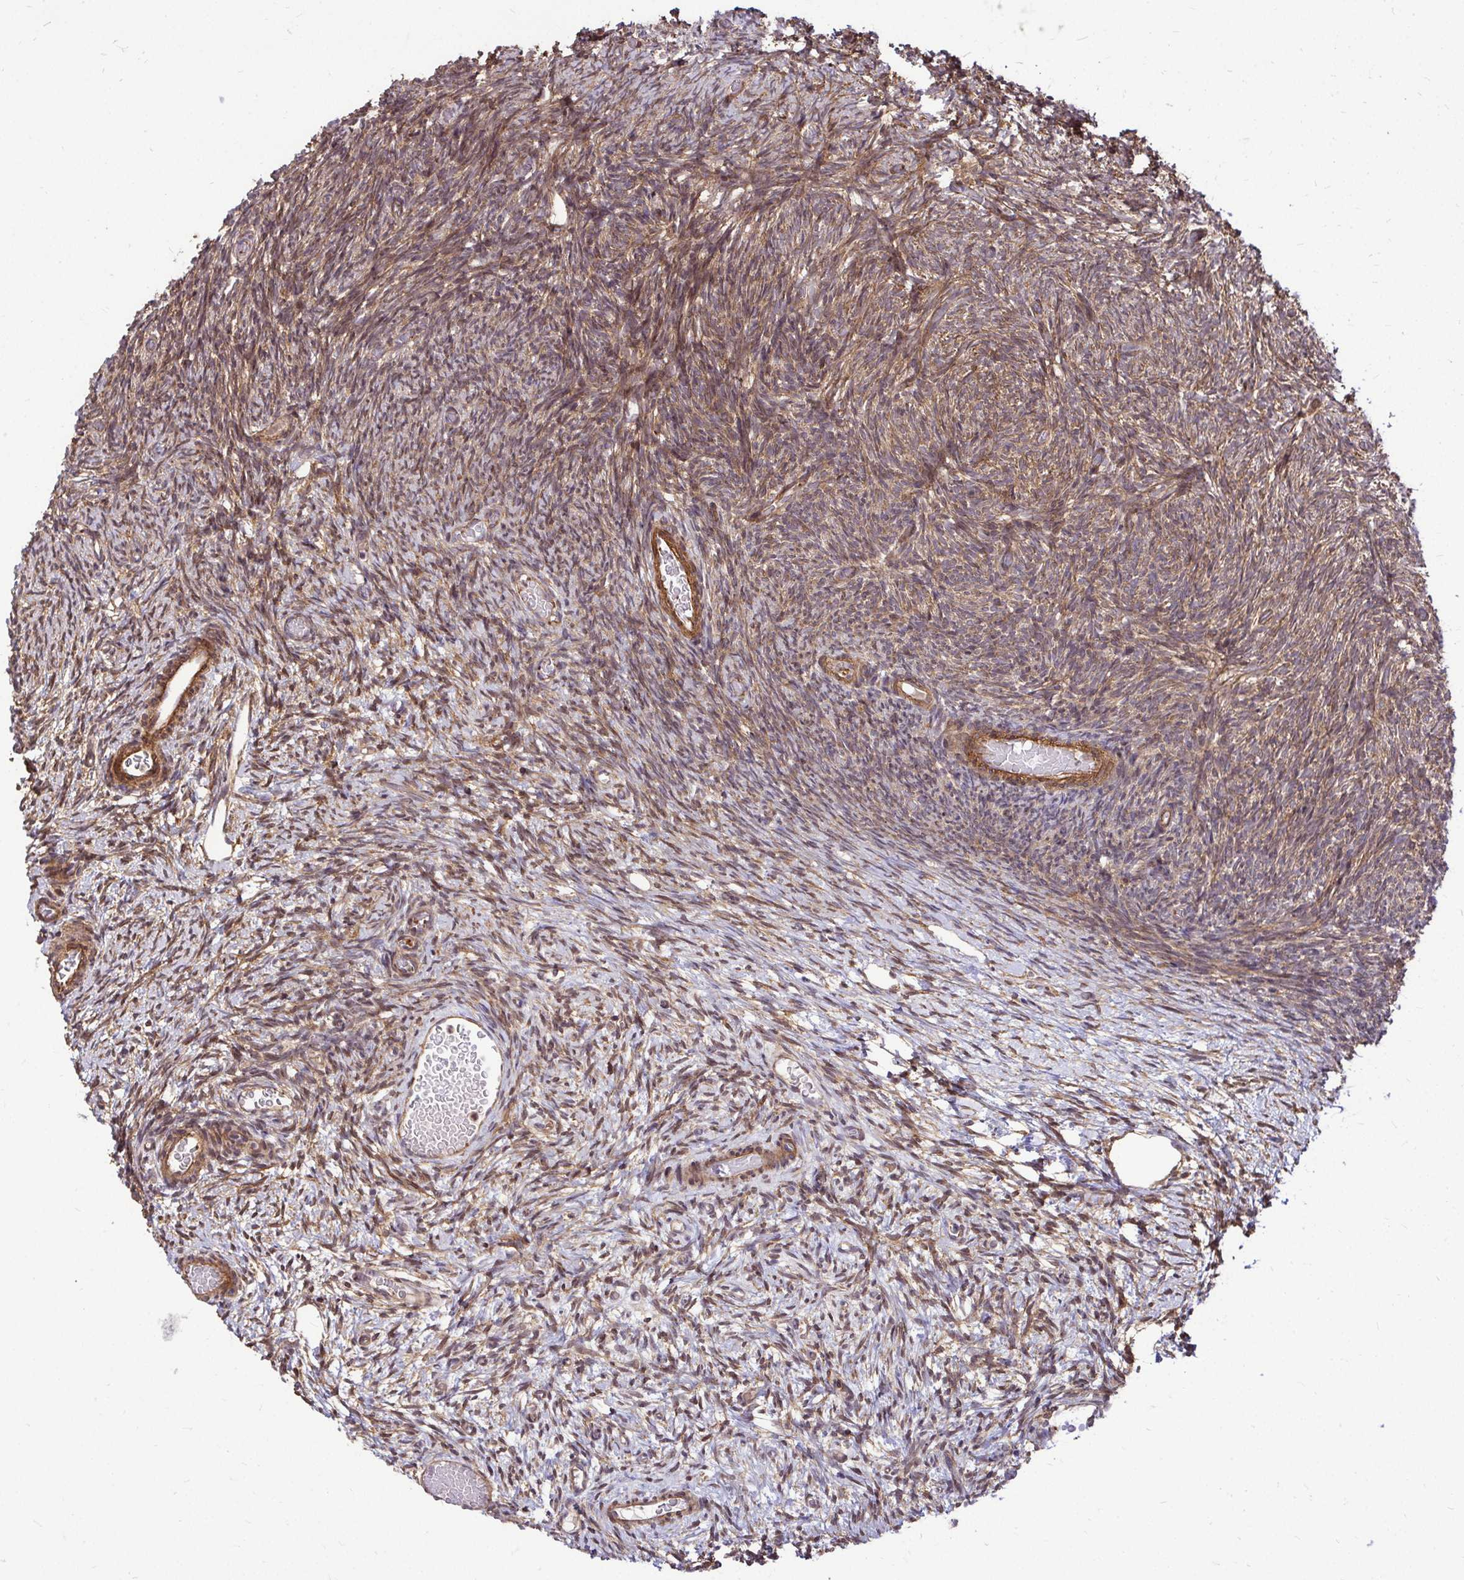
{"staining": {"intensity": "moderate", "quantity": ">75%", "location": "cytoplasmic/membranous"}, "tissue": "ovary", "cell_type": "Follicle cells", "image_type": "normal", "snomed": [{"axis": "morphology", "description": "Normal tissue, NOS"}, {"axis": "topography", "description": "Ovary"}], "caption": "About >75% of follicle cells in unremarkable human ovary display moderate cytoplasmic/membranous protein staining as visualized by brown immunohistochemical staining.", "gene": "TRIP6", "patient": {"sex": "female", "age": 39}}